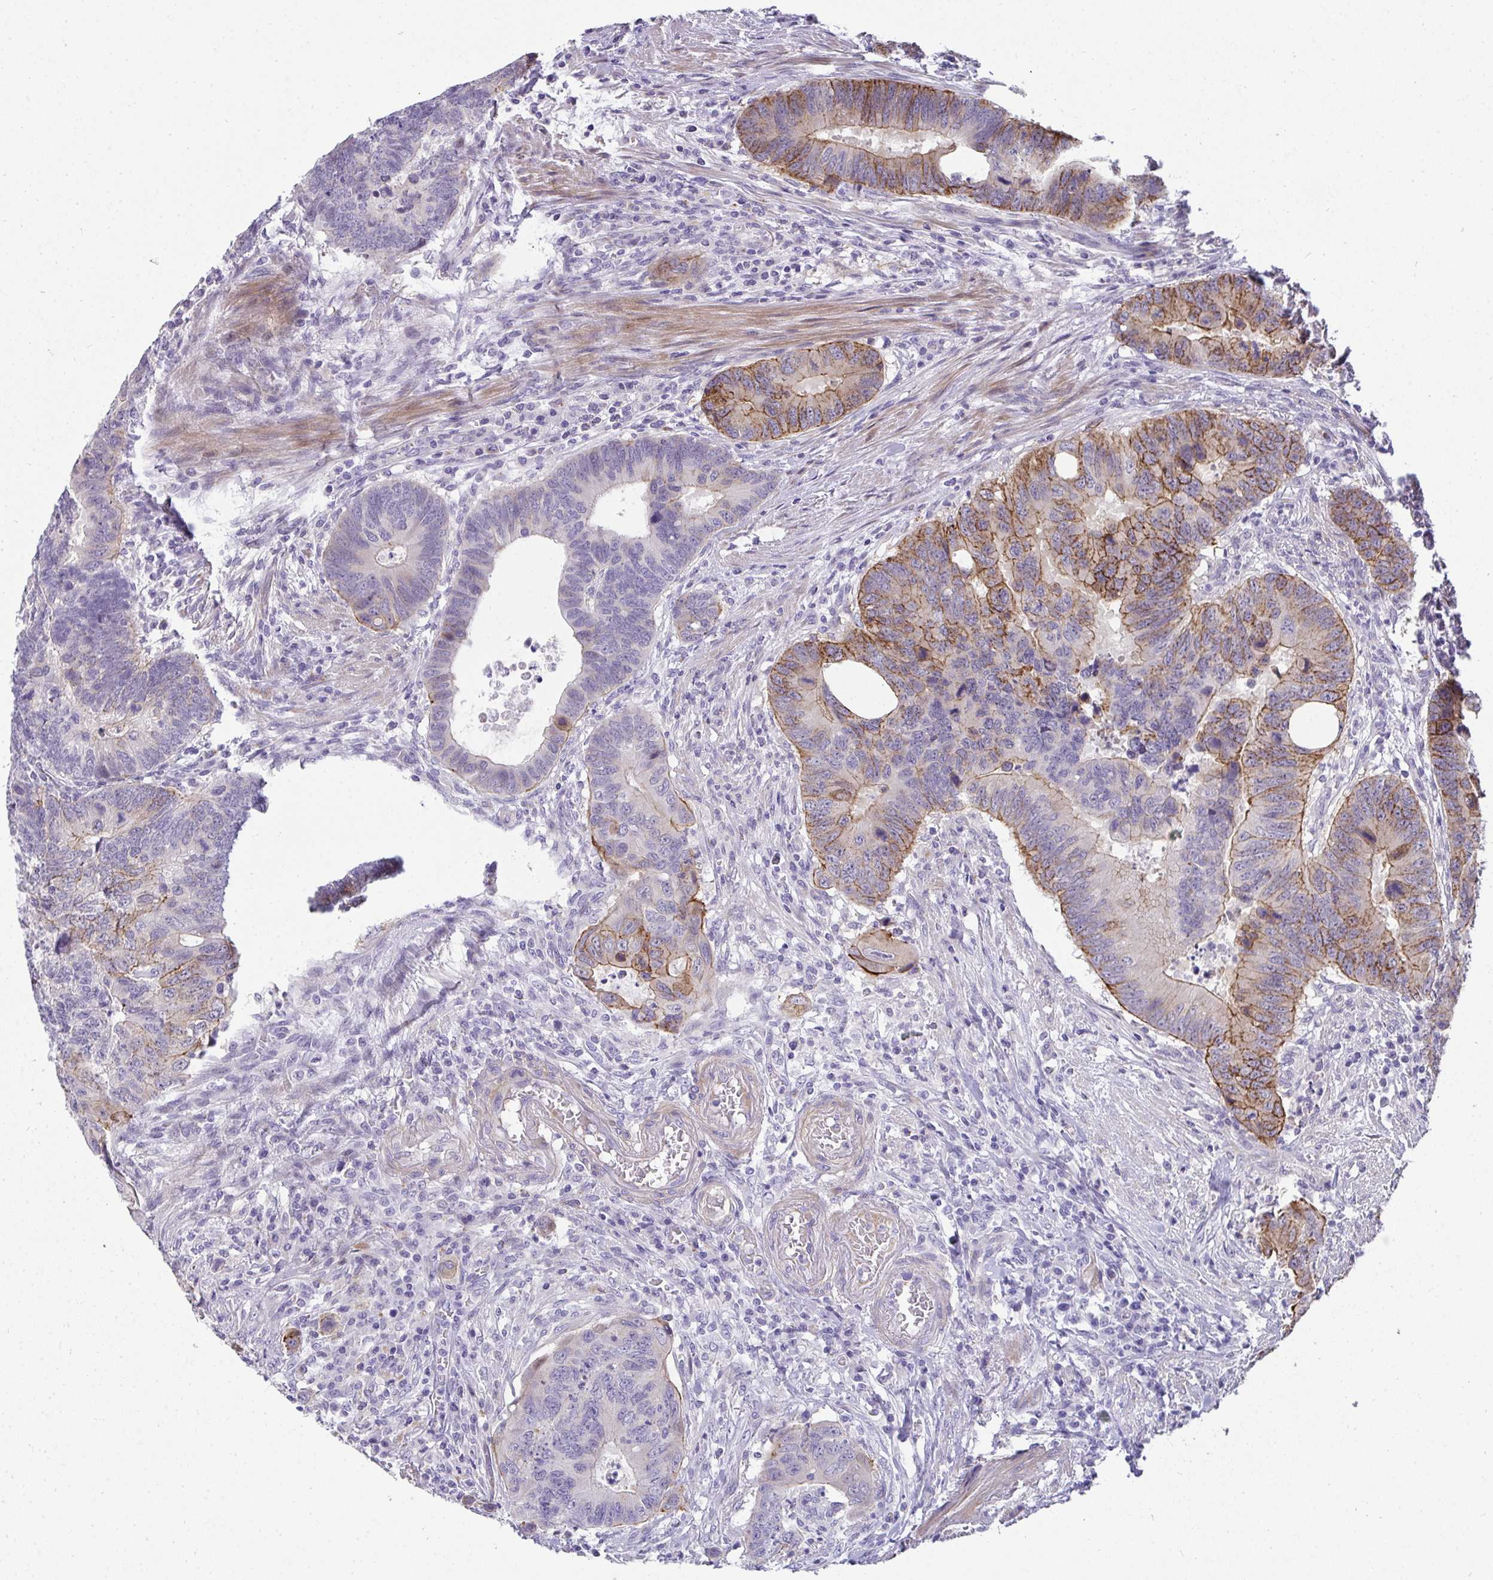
{"staining": {"intensity": "moderate", "quantity": "25%-75%", "location": "cytoplasmic/membranous"}, "tissue": "colorectal cancer", "cell_type": "Tumor cells", "image_type": "cancer", "snomed": [{"axis": "morphology", "description": "Adenocarcinoma, NOS"}, {"axis": "topography", "description": "Colon"}], "caption": "Colorectal cancer (adenocarcinoma) was stained to show a protein in brown. There is medium levels of moderate cytoplasmic/membranous expression in approximately 25%-75% of tumor cells.", "gene": "AK5", "patient": {"sex": "male", "age": 62}}